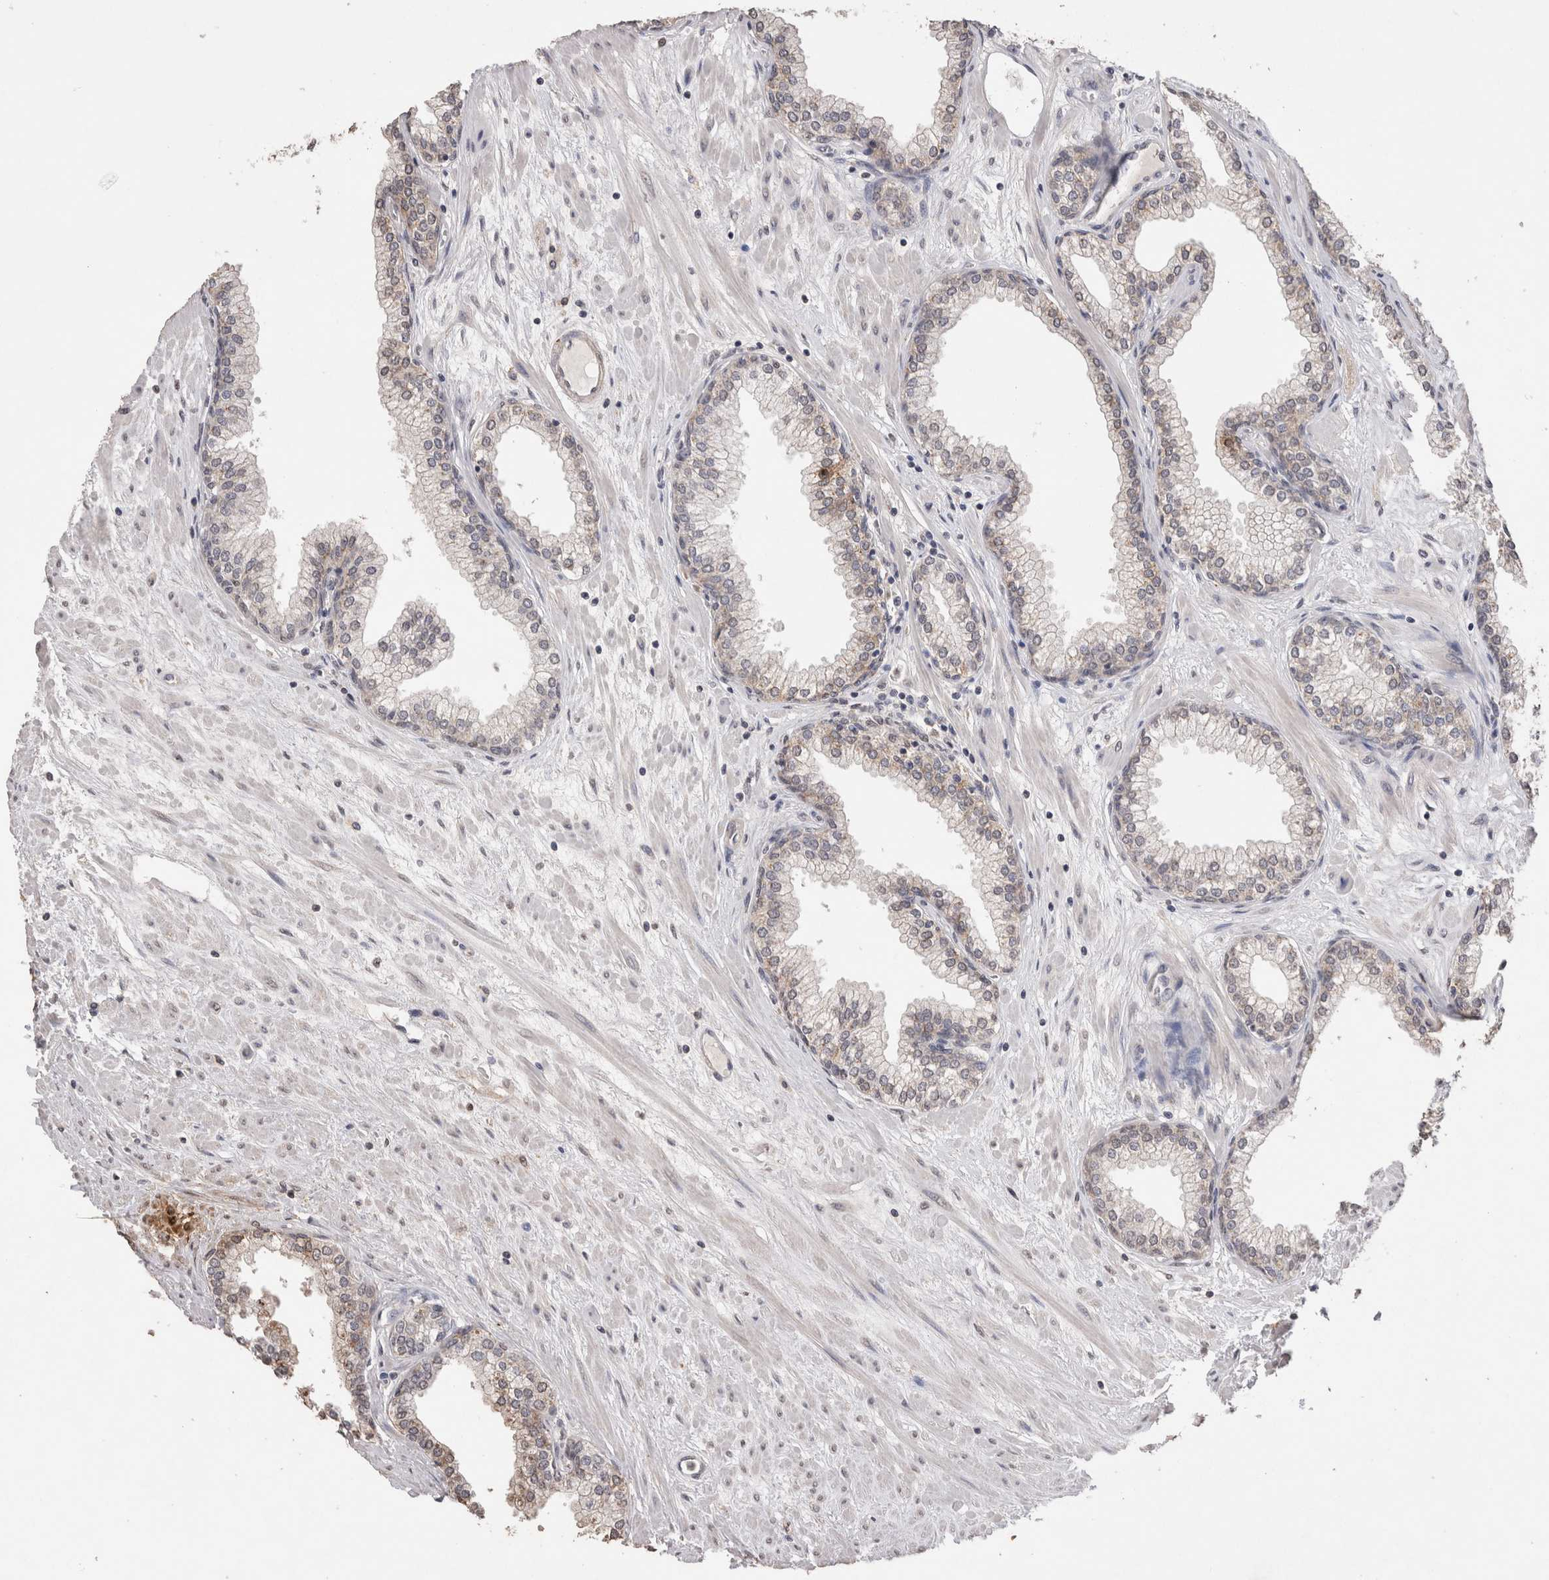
{"staining": {"intensity": "weak", "quantity": "25%-75%", "location": "cytoplasmic/membranous"}, "tissue": "prostate", "cell_type": "Glandular cells", "image_type": "normal", "snomed": [{"axis": "morphology", "description": "Normal tissue, NOS"}, {"axis": "morphology", "description": "Urothelial carcinoma, Low grade"}, {"axis": "topography", "description": "Urinary bladder"}, {"axis": "topography", "description": "Prostate"}], "caption": "A photomicrograph showing weak cytoplasmic/membranous staining in about 25%-75% of glandular cells in normal prostate, as visualized by brown immunohistochemical staining.", "gene": "CDH6", "patient": {"sex": "male", "age": 60}}